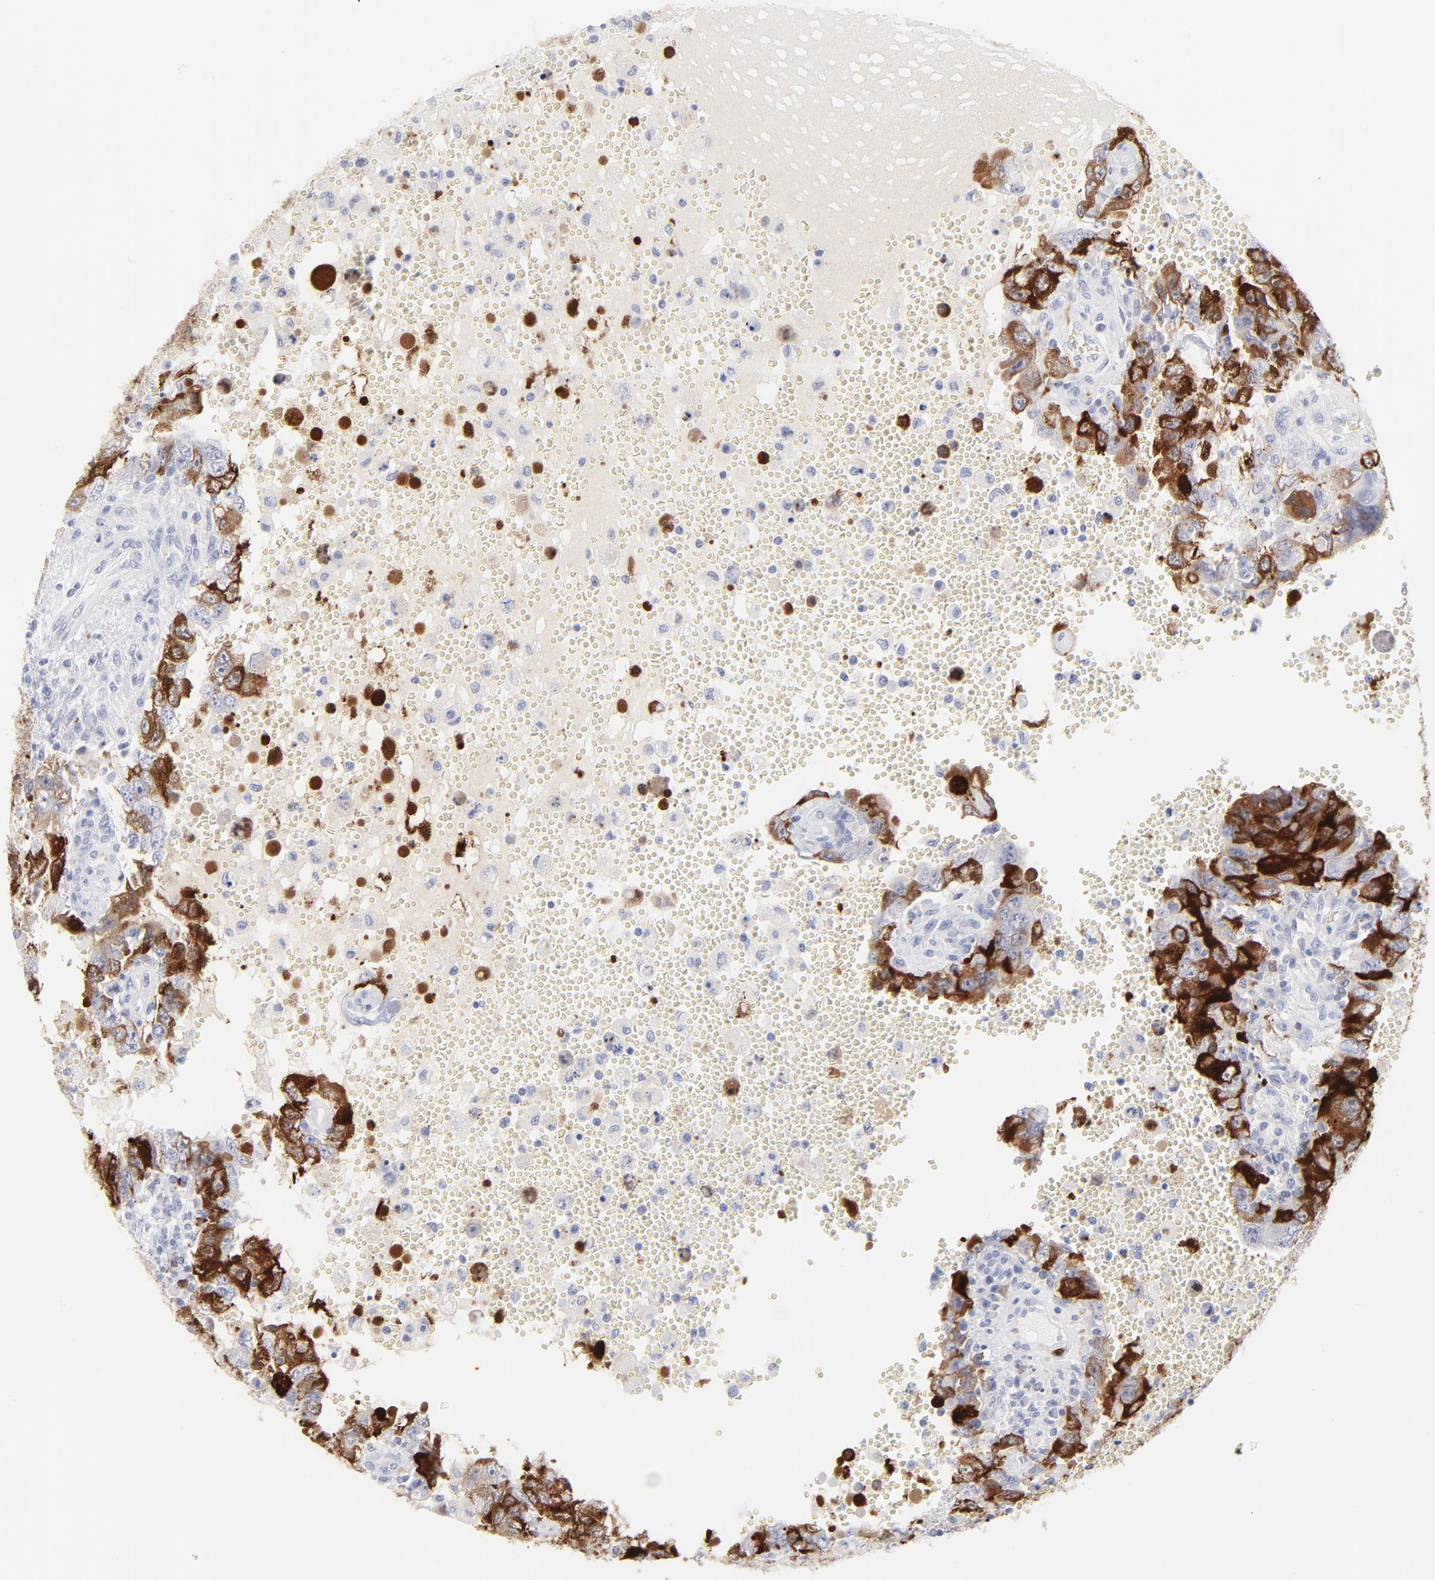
{"staining": {"intensity": "strong", "quantity": ">75%", "location": "cytoplasmic/membranous"}, "tissue": "testis cancer", "cell_type": "Tumor cells", "image_type": "cancer", "snomed": [{"axis": "morphology", "description": "Carcinoma, Embryonal, NOS"}, {"axis": "topography", "description": "Testis"}], "caption": "Brown immunohistochemical staining in human testis cancer reveals strong cytoplasmic/membranous staining in about >75% of tumor cells.", "gene": "CCNB1", "patient": {"sex": "male", "age": 26}}